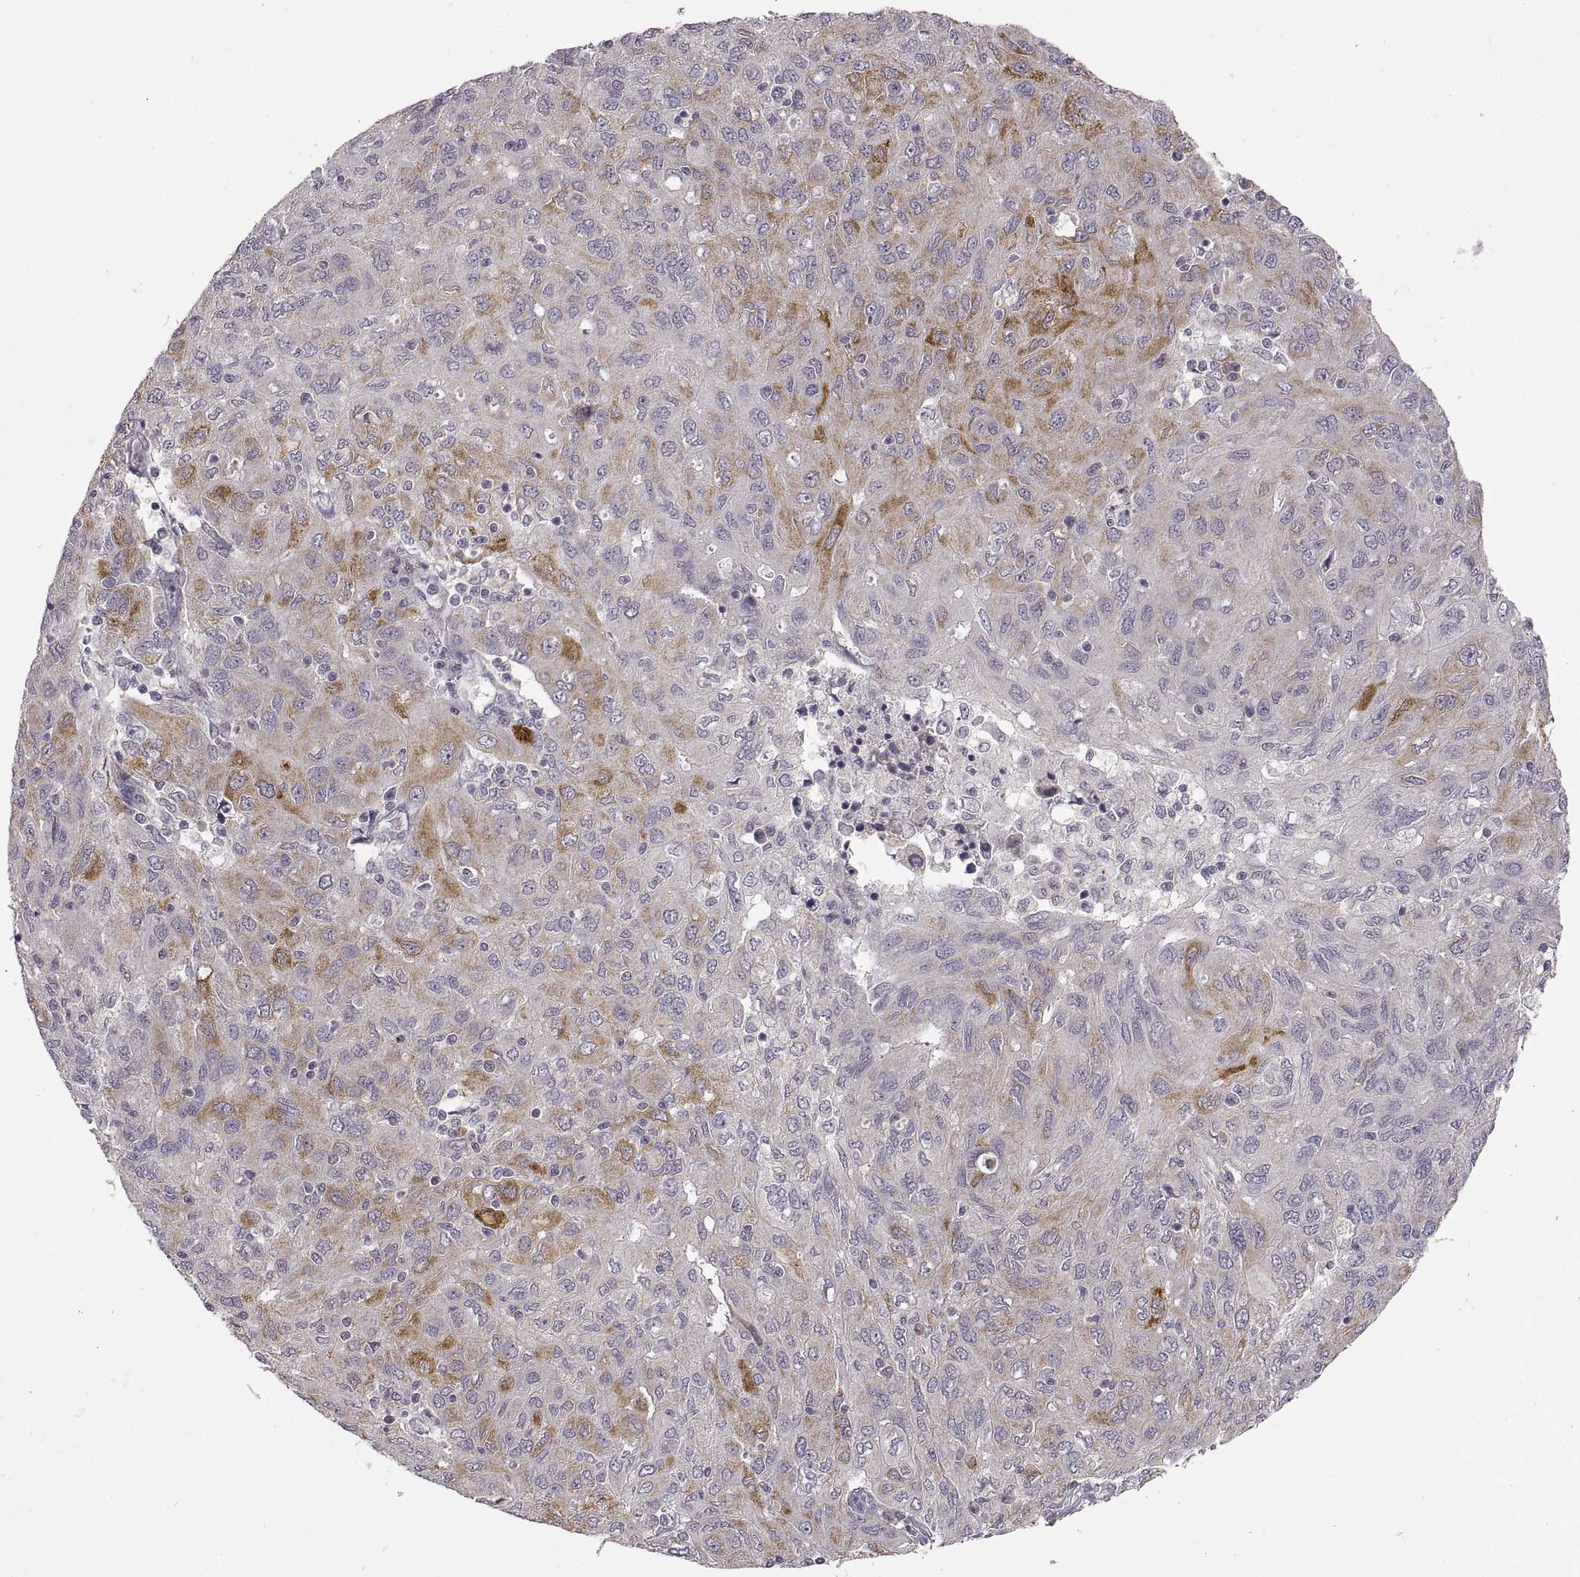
{"staining": {"intensity": "moderate", "quantity": "<25%", "location": "cytoplasmic/membranous"}, "tissue": "ovarian cancer", "cell_type": "Tumor cells", "image_type": "cancer", "snomed": [{"axis": "morphology", "description": "Carcinoma, endometroid"}, {"axis": "topography", "description": "Ovary"}], "caption": "Protein expression analysis of ovarian cancer (endometroid carcinoma) displays moderate cytoplasmic/membranous positivity in about <25% of tumor cells. The staining is performed using DAB brown chromogen to label protein expression. The nuclei are counter-stained blue using hematoxylin.", "gene": "HMGCR", "patient": {"sex": "female", "age": 50}}